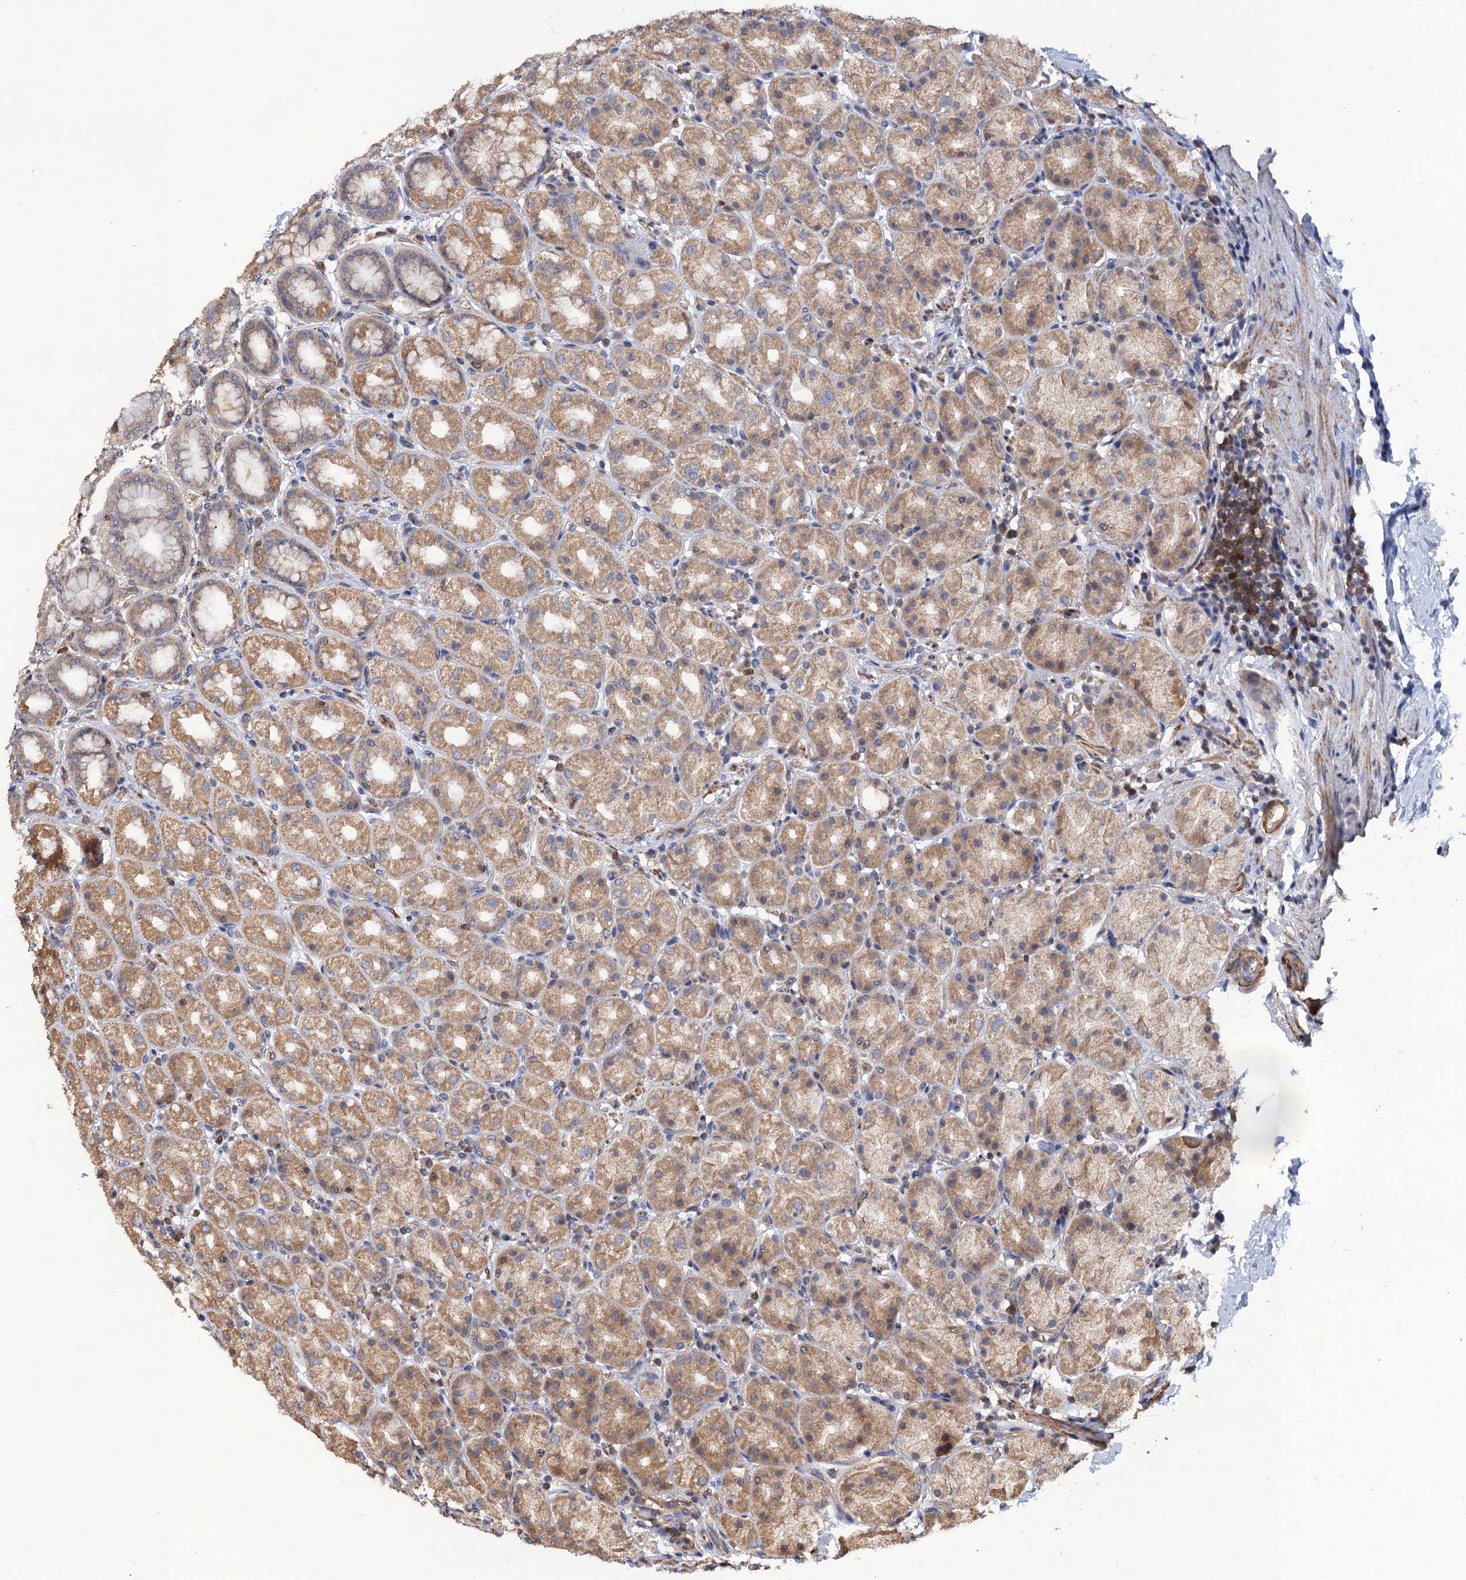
{"staining": {"intensity": "moderate", "quantity": ">75%", "location": "cytoplasmic/membranous"}, "tissue": "stomach", "cell_type": "Glandular cells", "image_type": "normal", "snomed": [{"axis": "morphology", "description": "Normal tissue, NOS"}, {"axis": "topography", "description": "Stomach, upper"}], "caption": "An immunohistochemistry micrograph of normal tissue is shown. Protein staining in brown shows moderate cytoplasmic/membranous positivity in stomach within glandular cells.", "gene": "DGKA", "patient": {"sex": "male", "age": 68}}